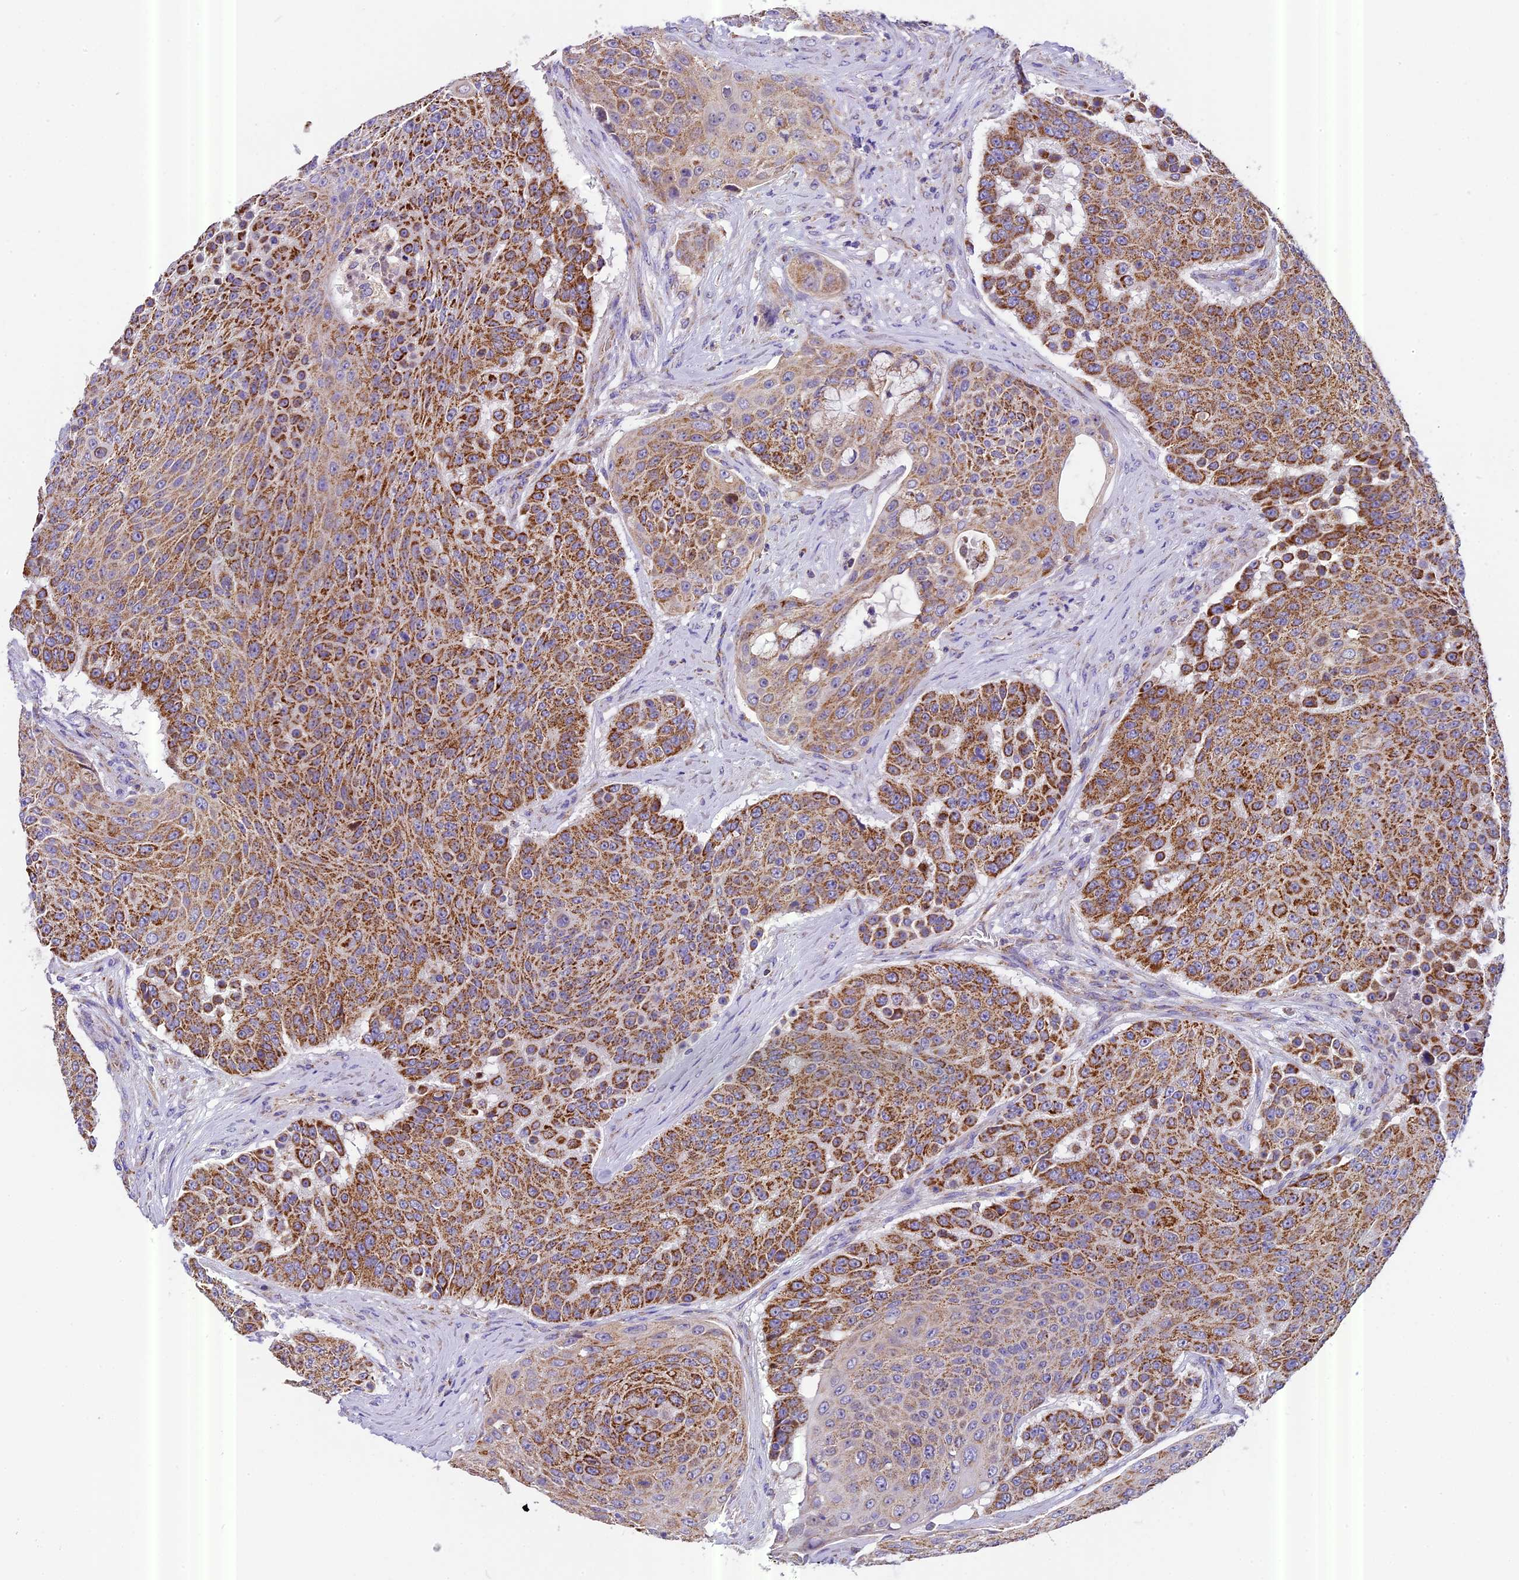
{"staining": {"intensity": "moderate", "quantity": ">75%", "location": "cytoplasmic/membranous"}, "tissue": "urothelial cancer", "cell_type": "Tumor cells", "image_type": "cancer", "snomed": [{"axis": "morphology", "description": "Urothelial carcinoma, High grade"}, {"axis": "topography", "description": "Urinary bladder"}], "caption": "Moderate cytoplasmic/membranous staining is present in about >75% of tumor cells in urothelial cancer.", "gene": "MGME1", "patient": {"sex": "female", "age": 63}}